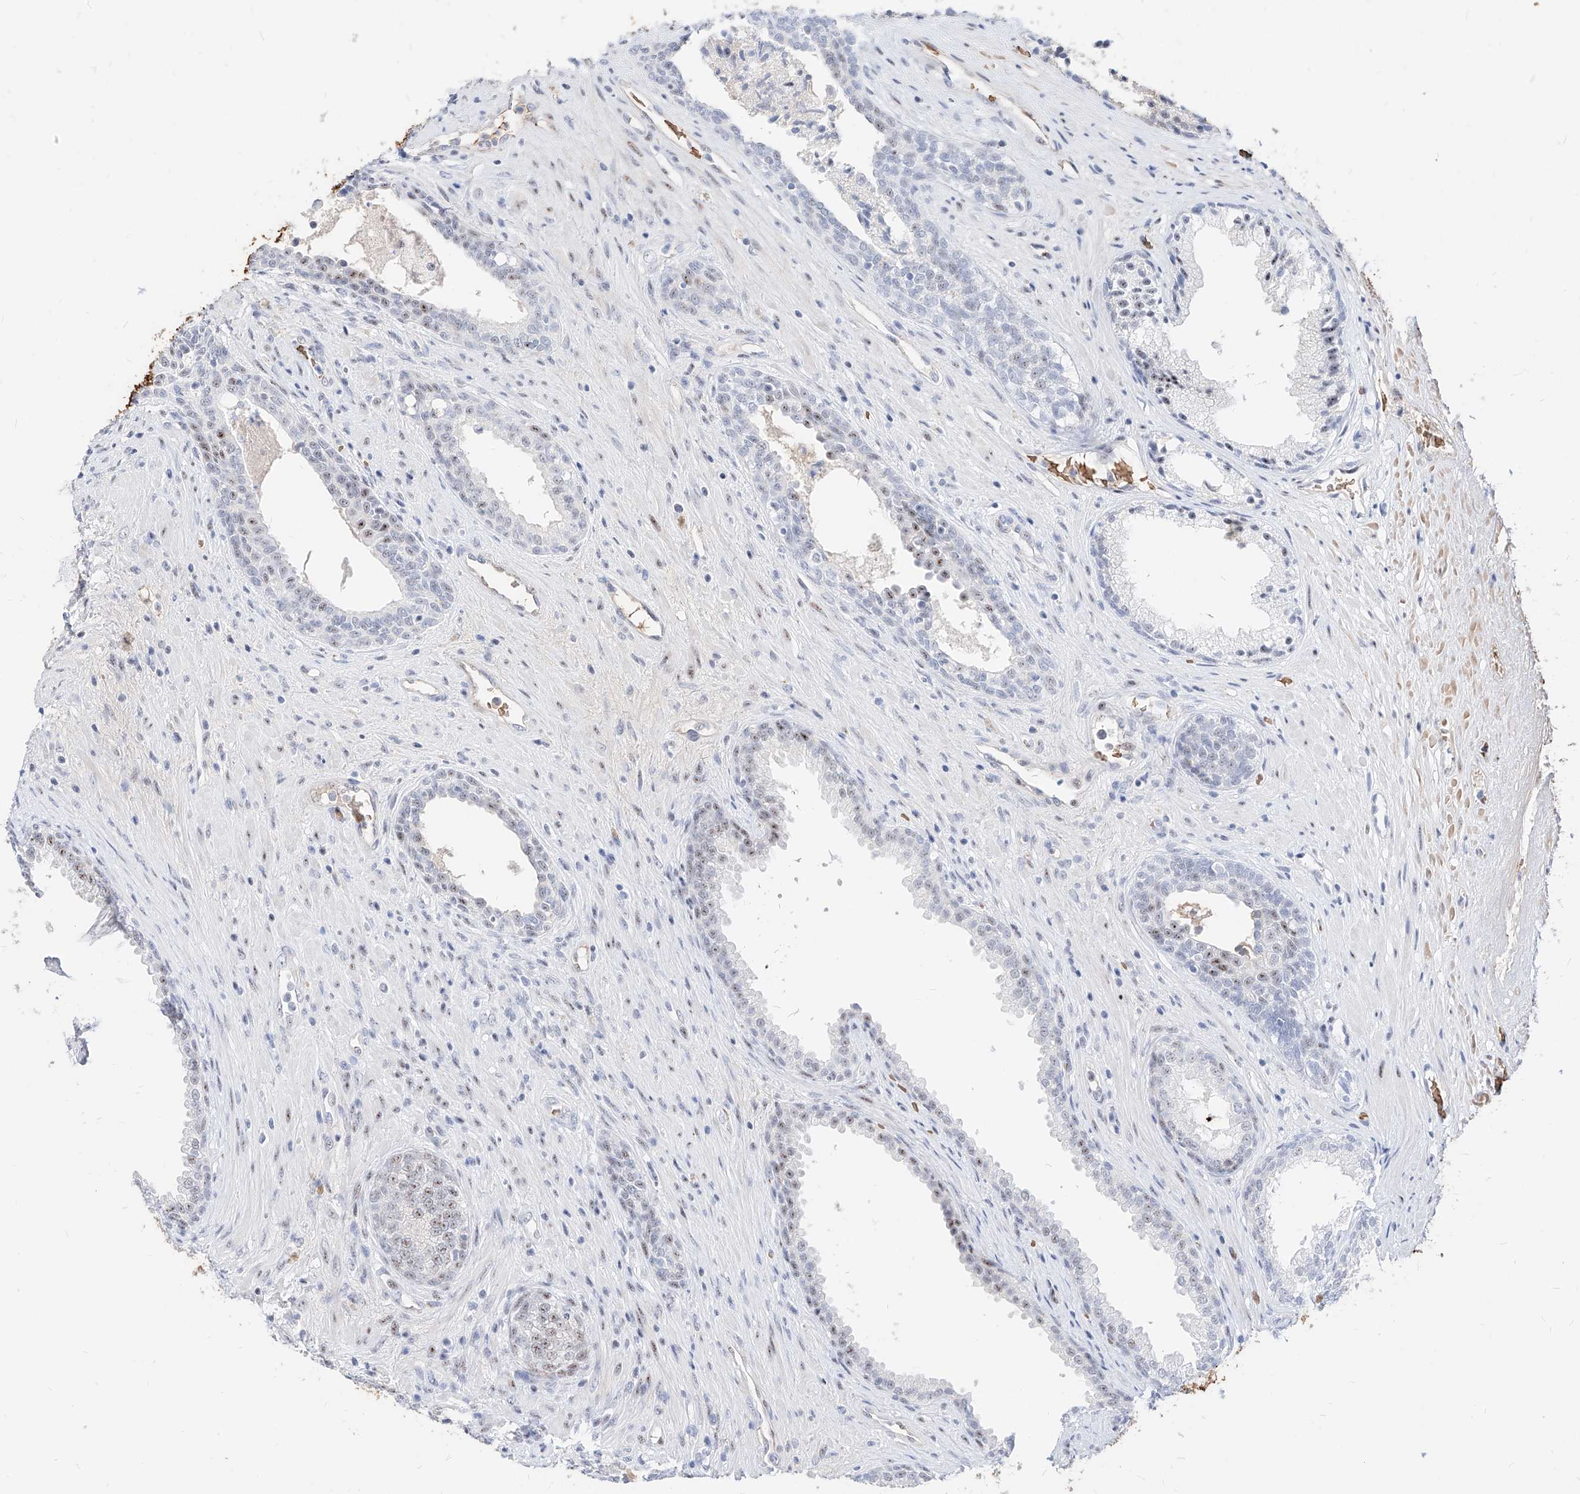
{"staining": {"intensity": "moderate", "quantity": "25%-75%", "location": "nuclear"}, "tissue": "prostate", "cell_type": "Glandular cells", "image_type": "normal", "snomed": [{"axis": "morphology", "description": "Normal tissue, NOS"}, {"axis": "topography", "description": "Prostate"}], "caption": "Immunohistochemistry photomicrograph of unremarkable prostate: human prostate stained using IHC reveals medium levels of moderate protein expression localized specifically in the nuclear of glandular cells, appearing as a nuclear brown color.", "gene": "ZFP42", "patient": {"sex": "male", "age": 76}}